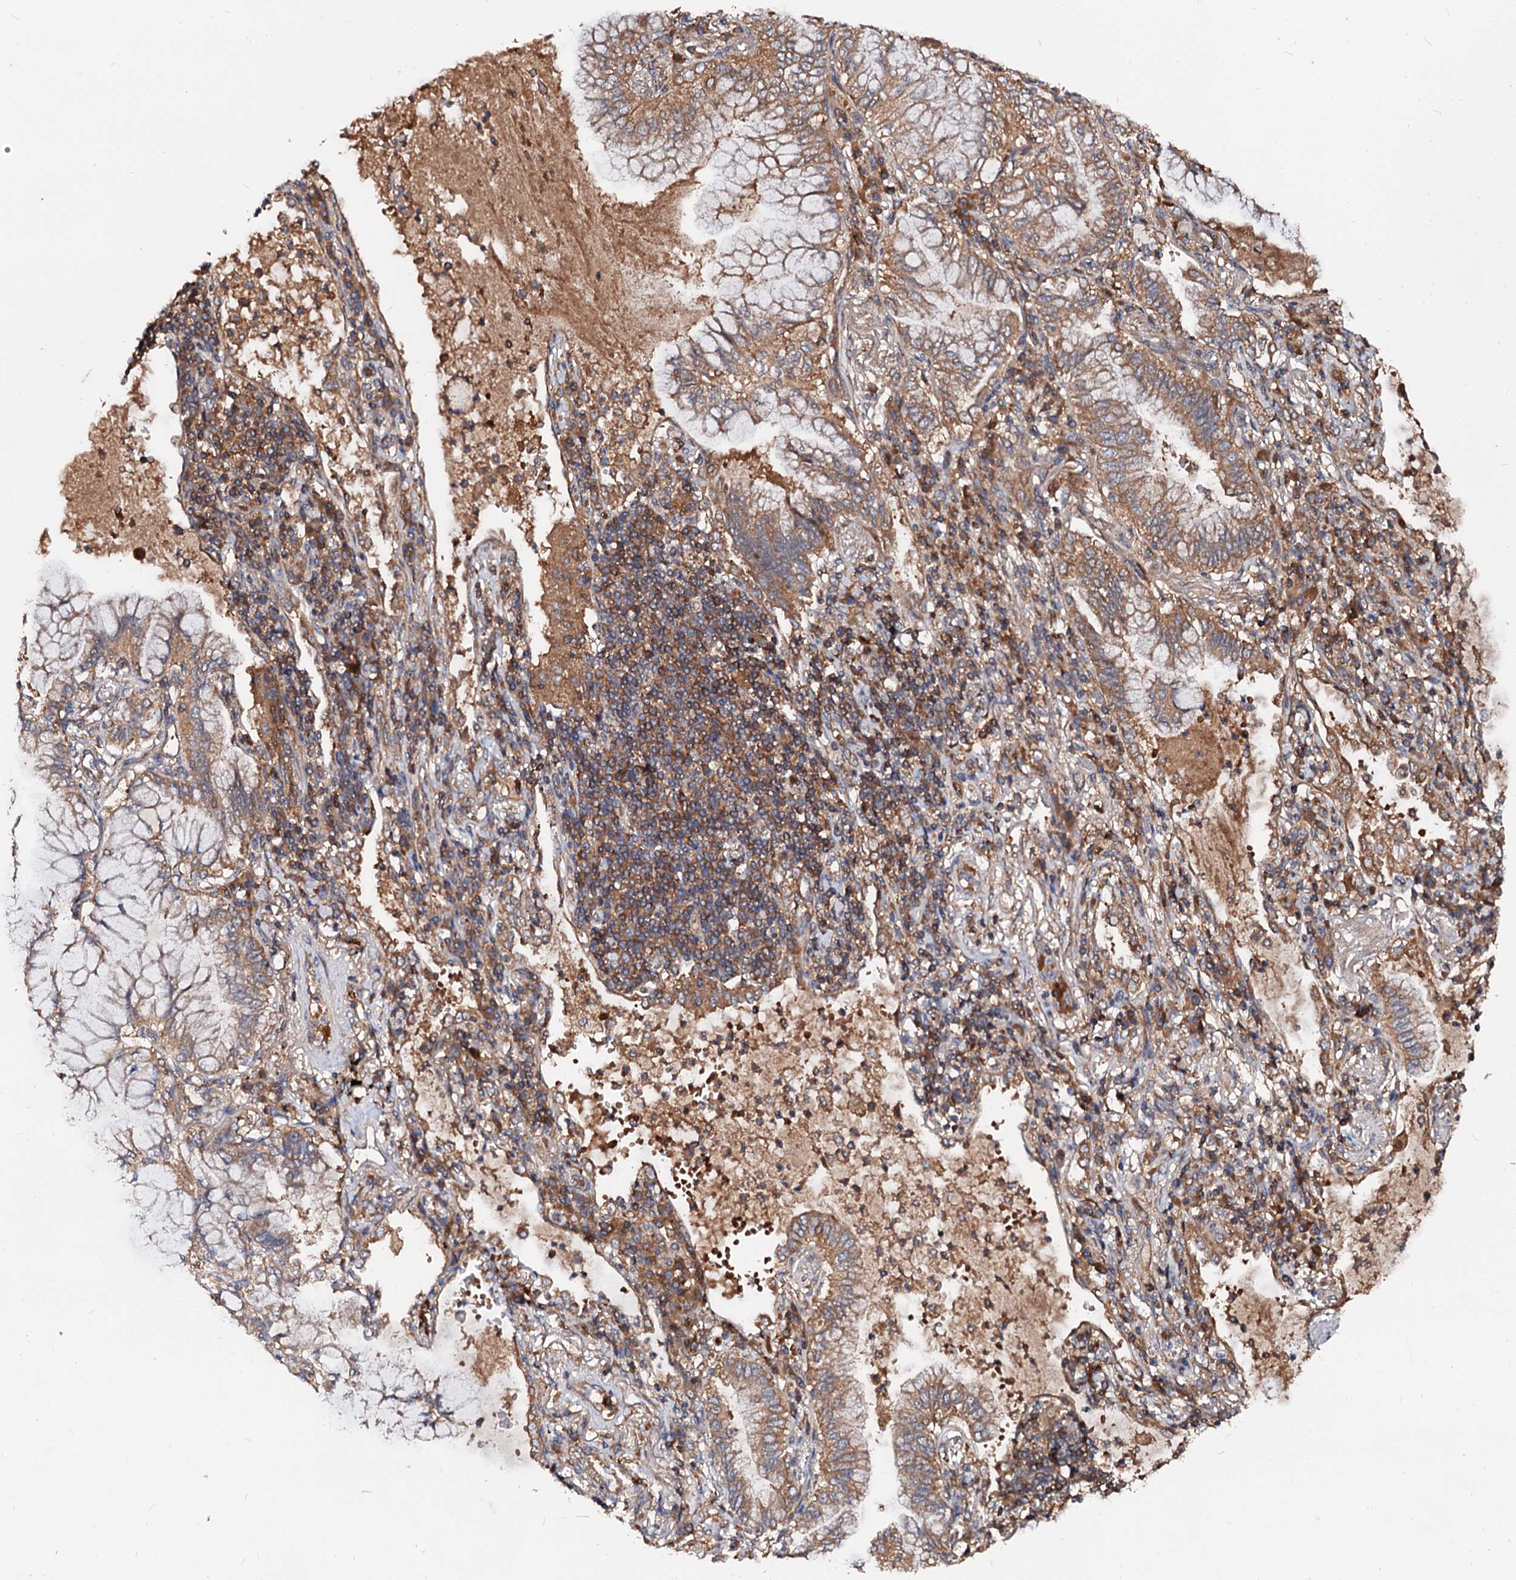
{"staining": {"intensity": "moderate", "quantity": ">75%", "location": "cytoplasmic/membranous"}, "tissue": "lung cancer", "cell_type": "Tumor cells", "image_type": "cancer", "snomed": [{"axis": "morphology", "description": "Adenocarcinoma, NOS"}, {"axis": "topography", "description": "Lung"}], "caption": "Adenocarcinoma (lung) stained with a brown dye reveals moderate cytoplasmic/membranous positive positivity in about >75% of tumor cells.", "gene": "EXTL1", "patient": {"sex": "female", "age": 70}}